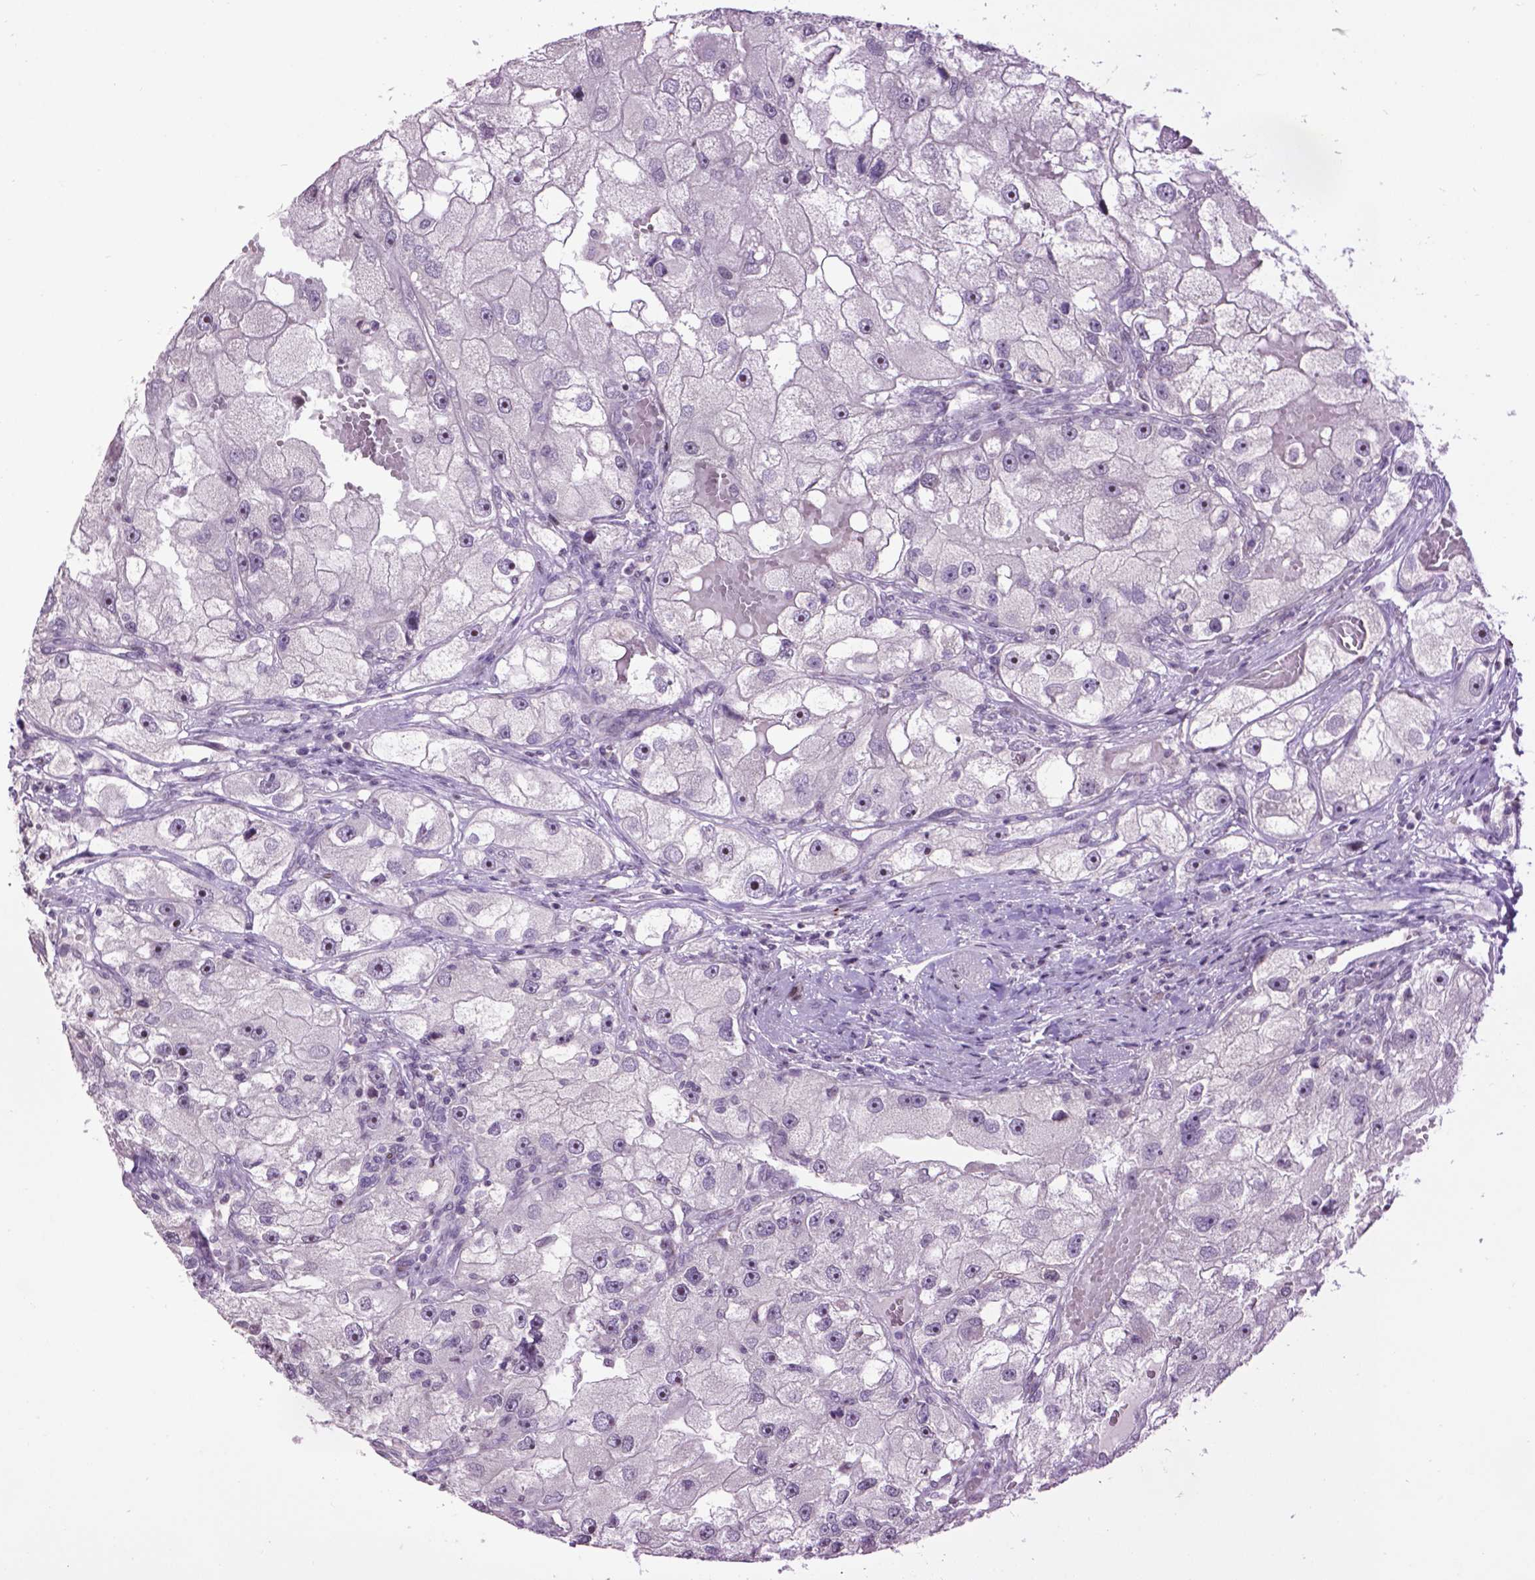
{"staining": {"intensity": "negative", "quantity": "none", "location": "none"}, "tissue": "renal cancer", "cell_type": "Tumor cells", "image_type": "cancer", "snomed": [{"axis": "morphology", "description": "Adenocarcinoma, NOS"}, {"axis": "topography", "description": "Kidney"}], "caption": "An immunohistochemistry (IHC) photomicrograph of adenocarcinoma (renal) is shown. There is no staining in tumor cells of adenocarcinoma (renal).", "gene": "TH", "patient": {"sex": "male", "age": 63}}